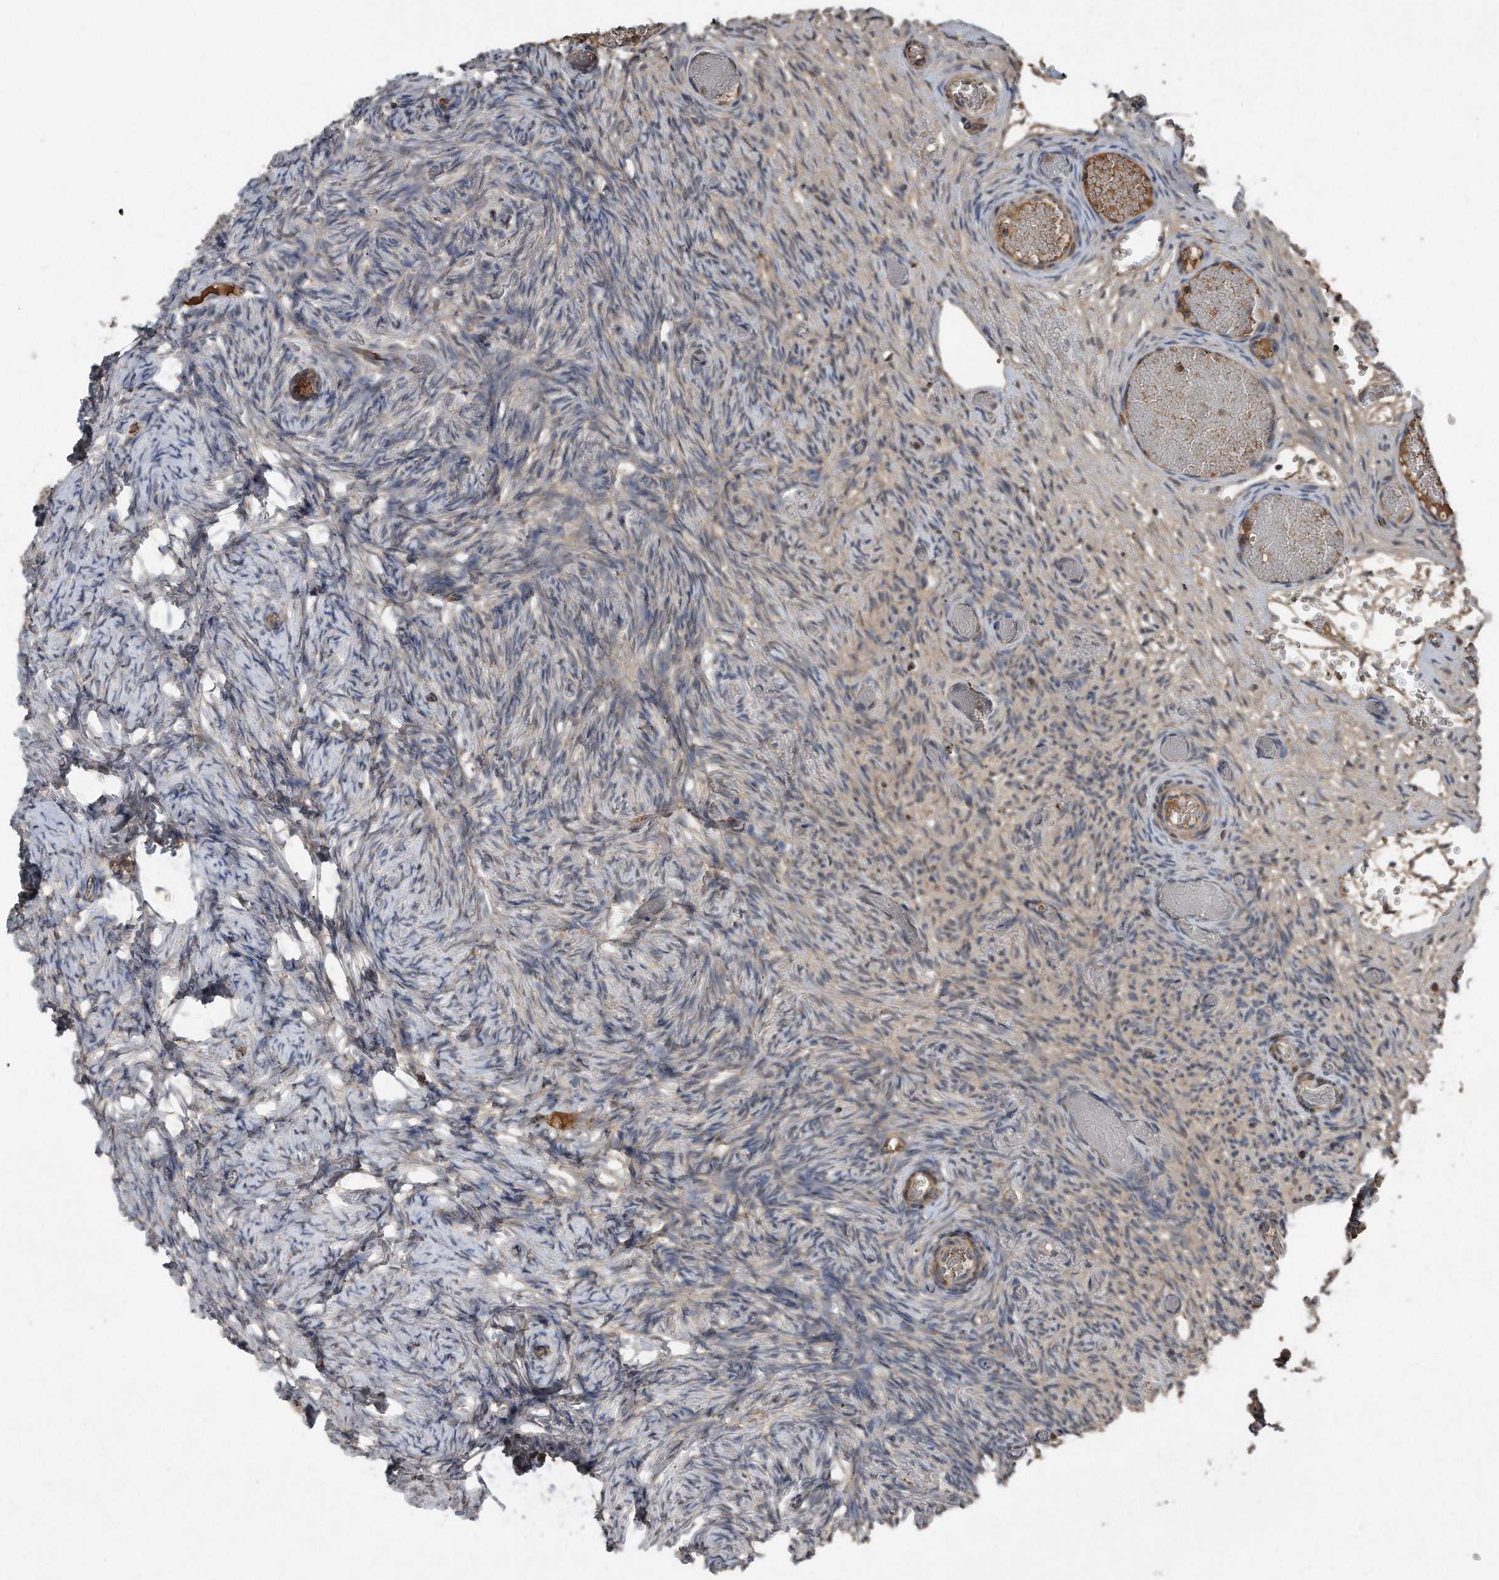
{"staining": {"intensity": "moderate", "quantity": ">75%", "location": "cytoplasmic/membranous"}, "tissue": "ovary", "cell_type": "Follicle cells", "image_type": "normal", "snomed": [{"axis": "morphology", "description": "Adenocarcinoma, NOS"}, {"axis": "topography", "description": "Endometrium"}], "caption": "Immunohistochemistry image of normal ovary: human ovary stained using immunohistochemistry (IHC) reveals medium levels of moderate protein expression localized specifically in the cytoplasmic/membranous of follicle cells, appearing as a cytoplasmic/membranous brown color.", "gene": "SDHA", "patient": {"sex": "female", "age": 32}}